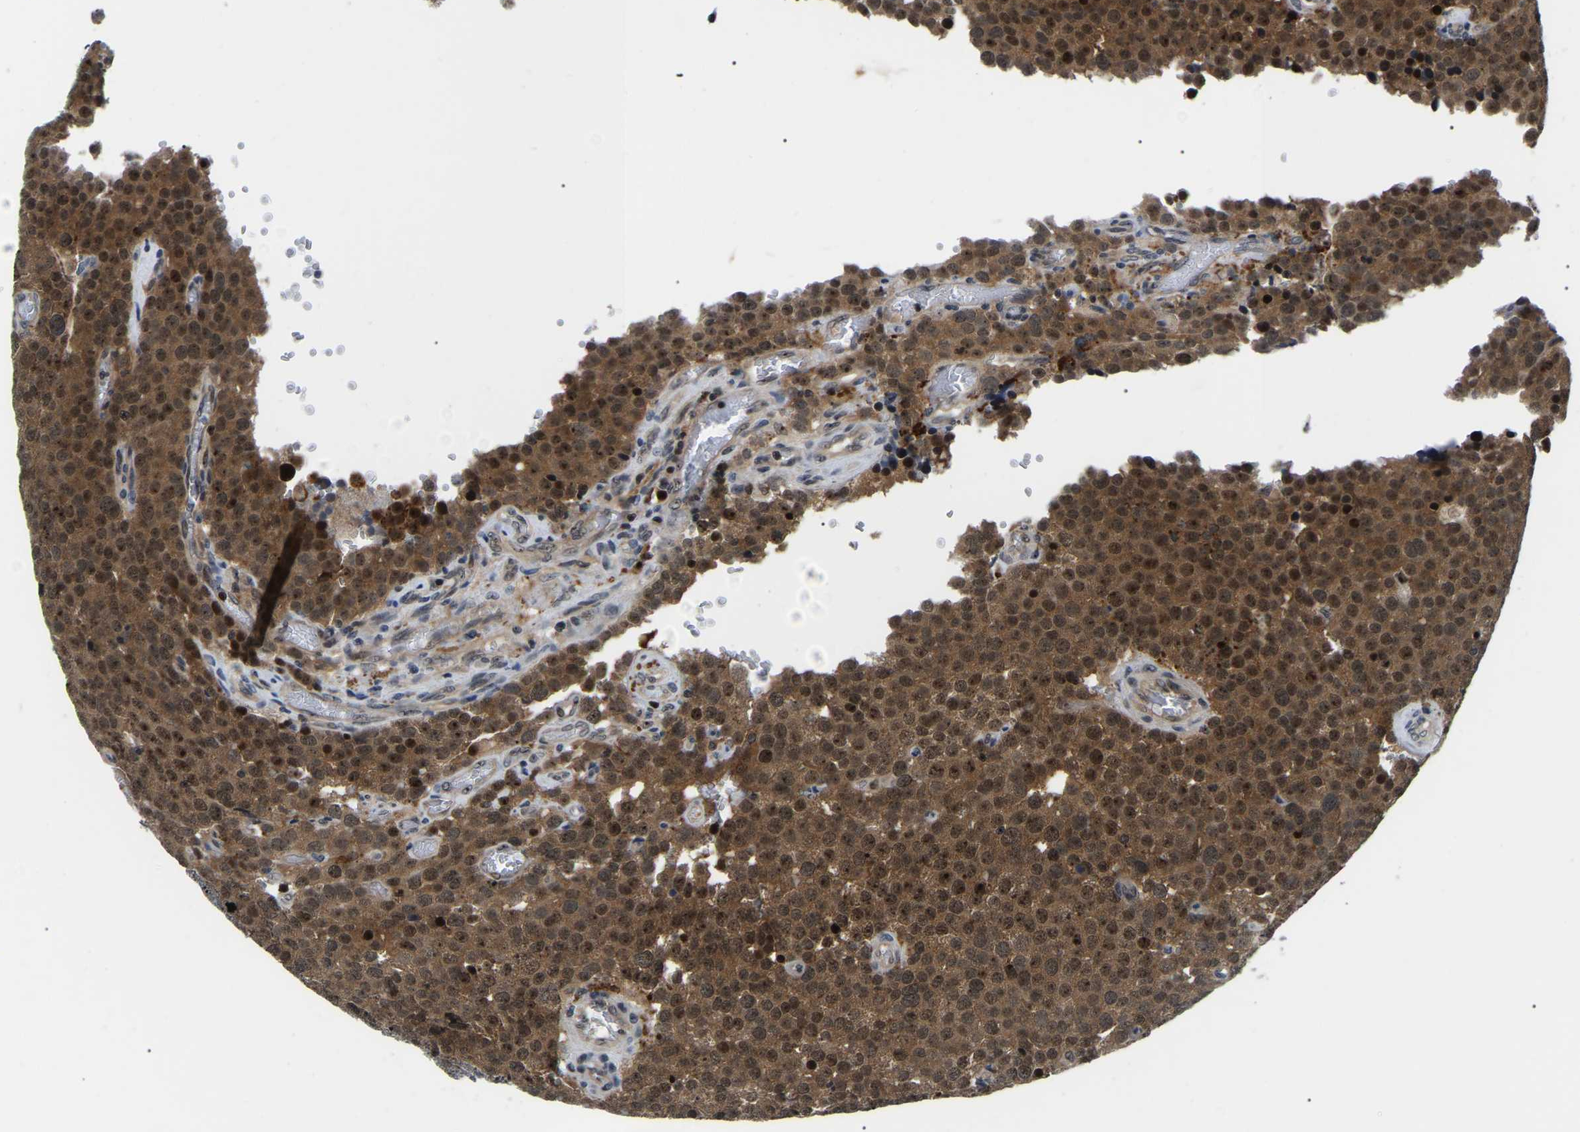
{"staining": {"intensity": "moderate", "quantity": ">75%", "location": "cytoplasmic/membranous,nuclear"}, "tissue": "testis cancer", "cell_type": "Tumor cells", "image_type": "cancer", "snomed": [{"axis": "morphology", "description": "Normal tissue, NOS"}, {"axis": "morphology", "description": "Seminoma, NOS"}, {"axis": "topography", "description": "Testis"}], "caption": "Immunohistochemical staining of human seminoma (testis) displays medium levels of moderate cytoplasmic/membranous and nuclear positivity in approximately >75% of tumor cells.", "gene": "RRP1B", "patient": {"sex": "male", "age": 71}}